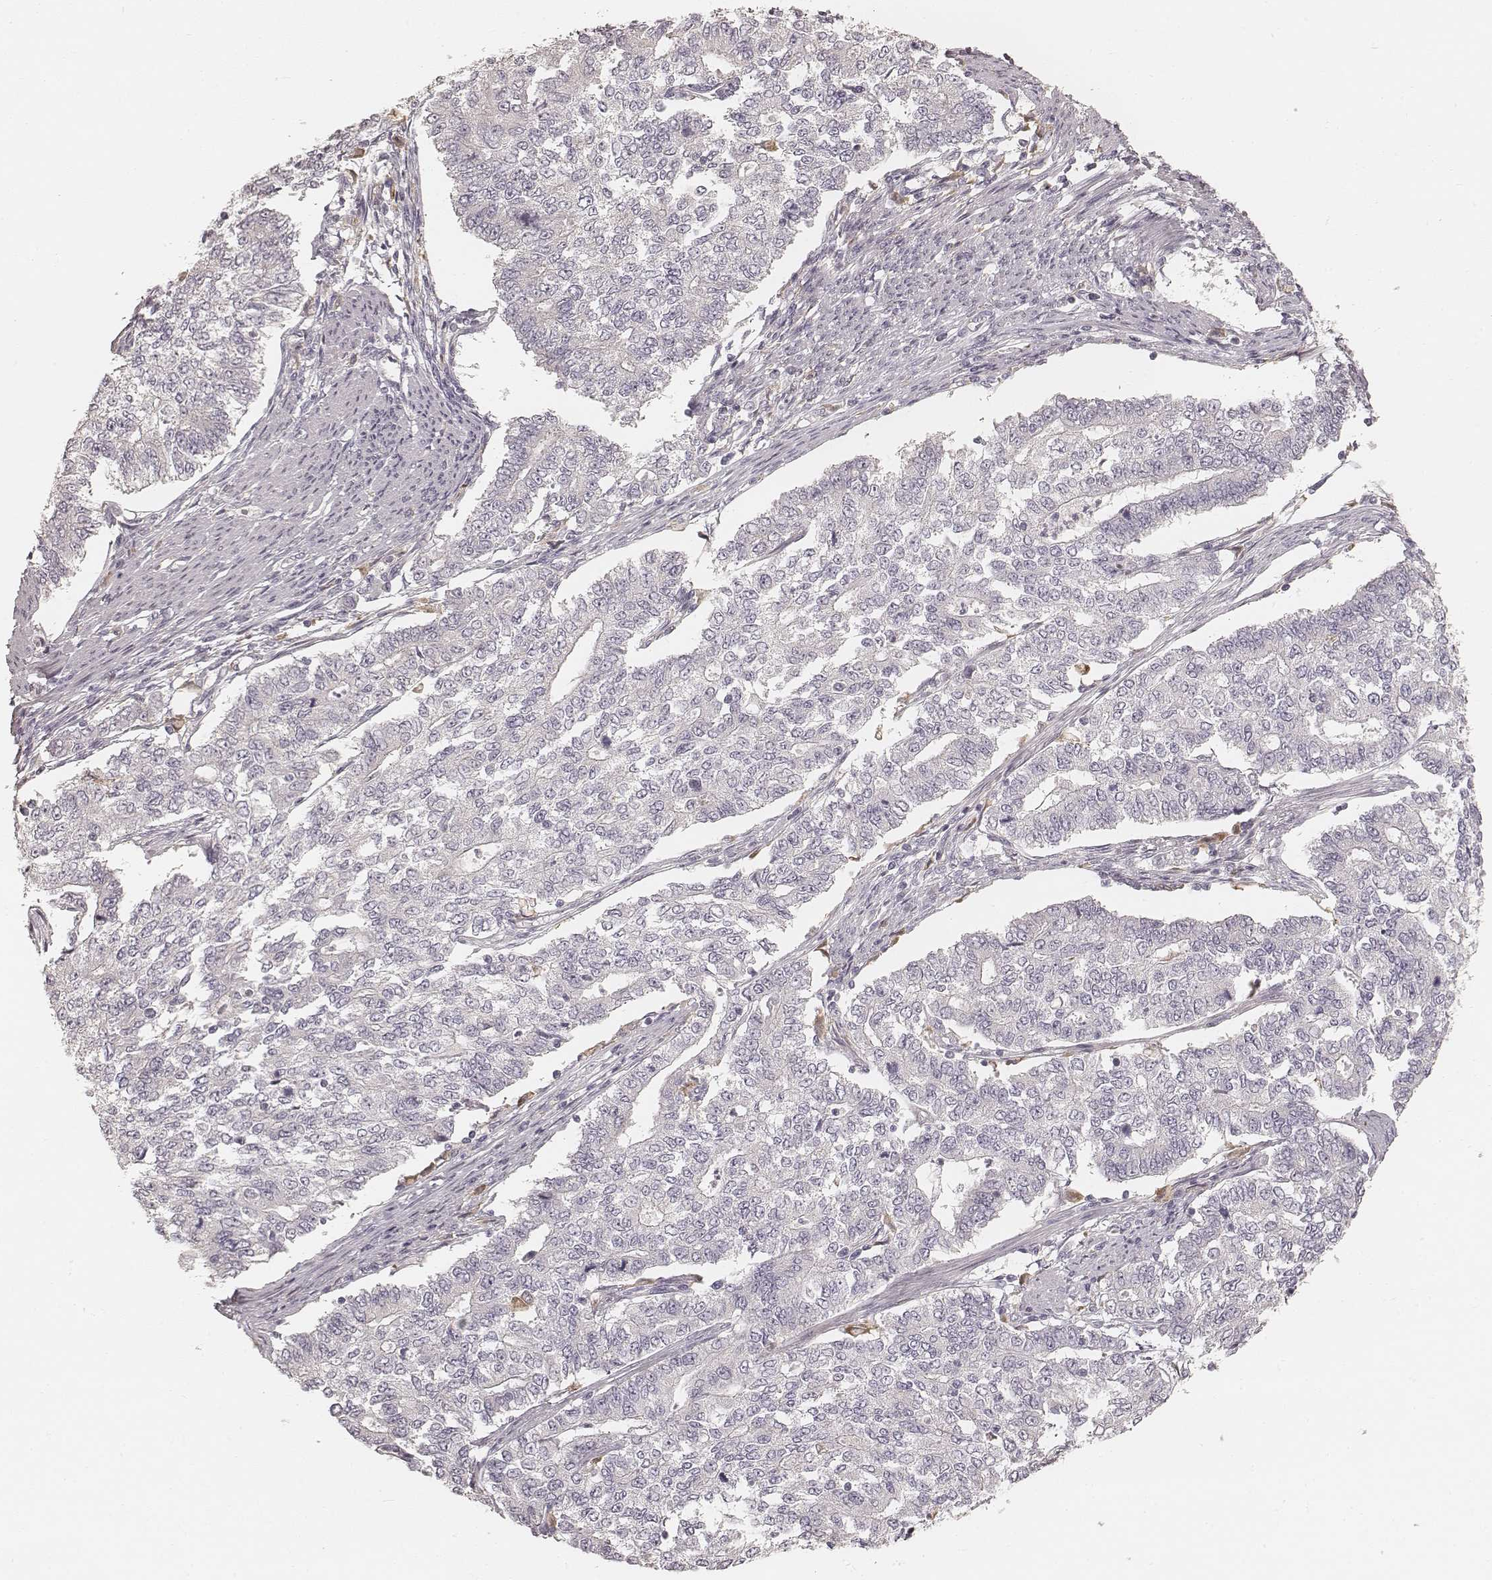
{"staining": {"intensity": "negative", "quantity": "none", "location": "none"}, "tissue": "endometrial cancer", "cell_type": "Tumor cells", "image_type": "cancer", "snomed": [{"axis": "morphology", "description": "Adenocarcinoma, NOS"}, {"axis": "topography", "description": "Uterus"}], "caption": "Endometrial cancer was stained to show a protein in brown. There is no significant expression in tumor cells.", "gene": "FMNL2", "patient": {"sex": "female", "age": 59}}